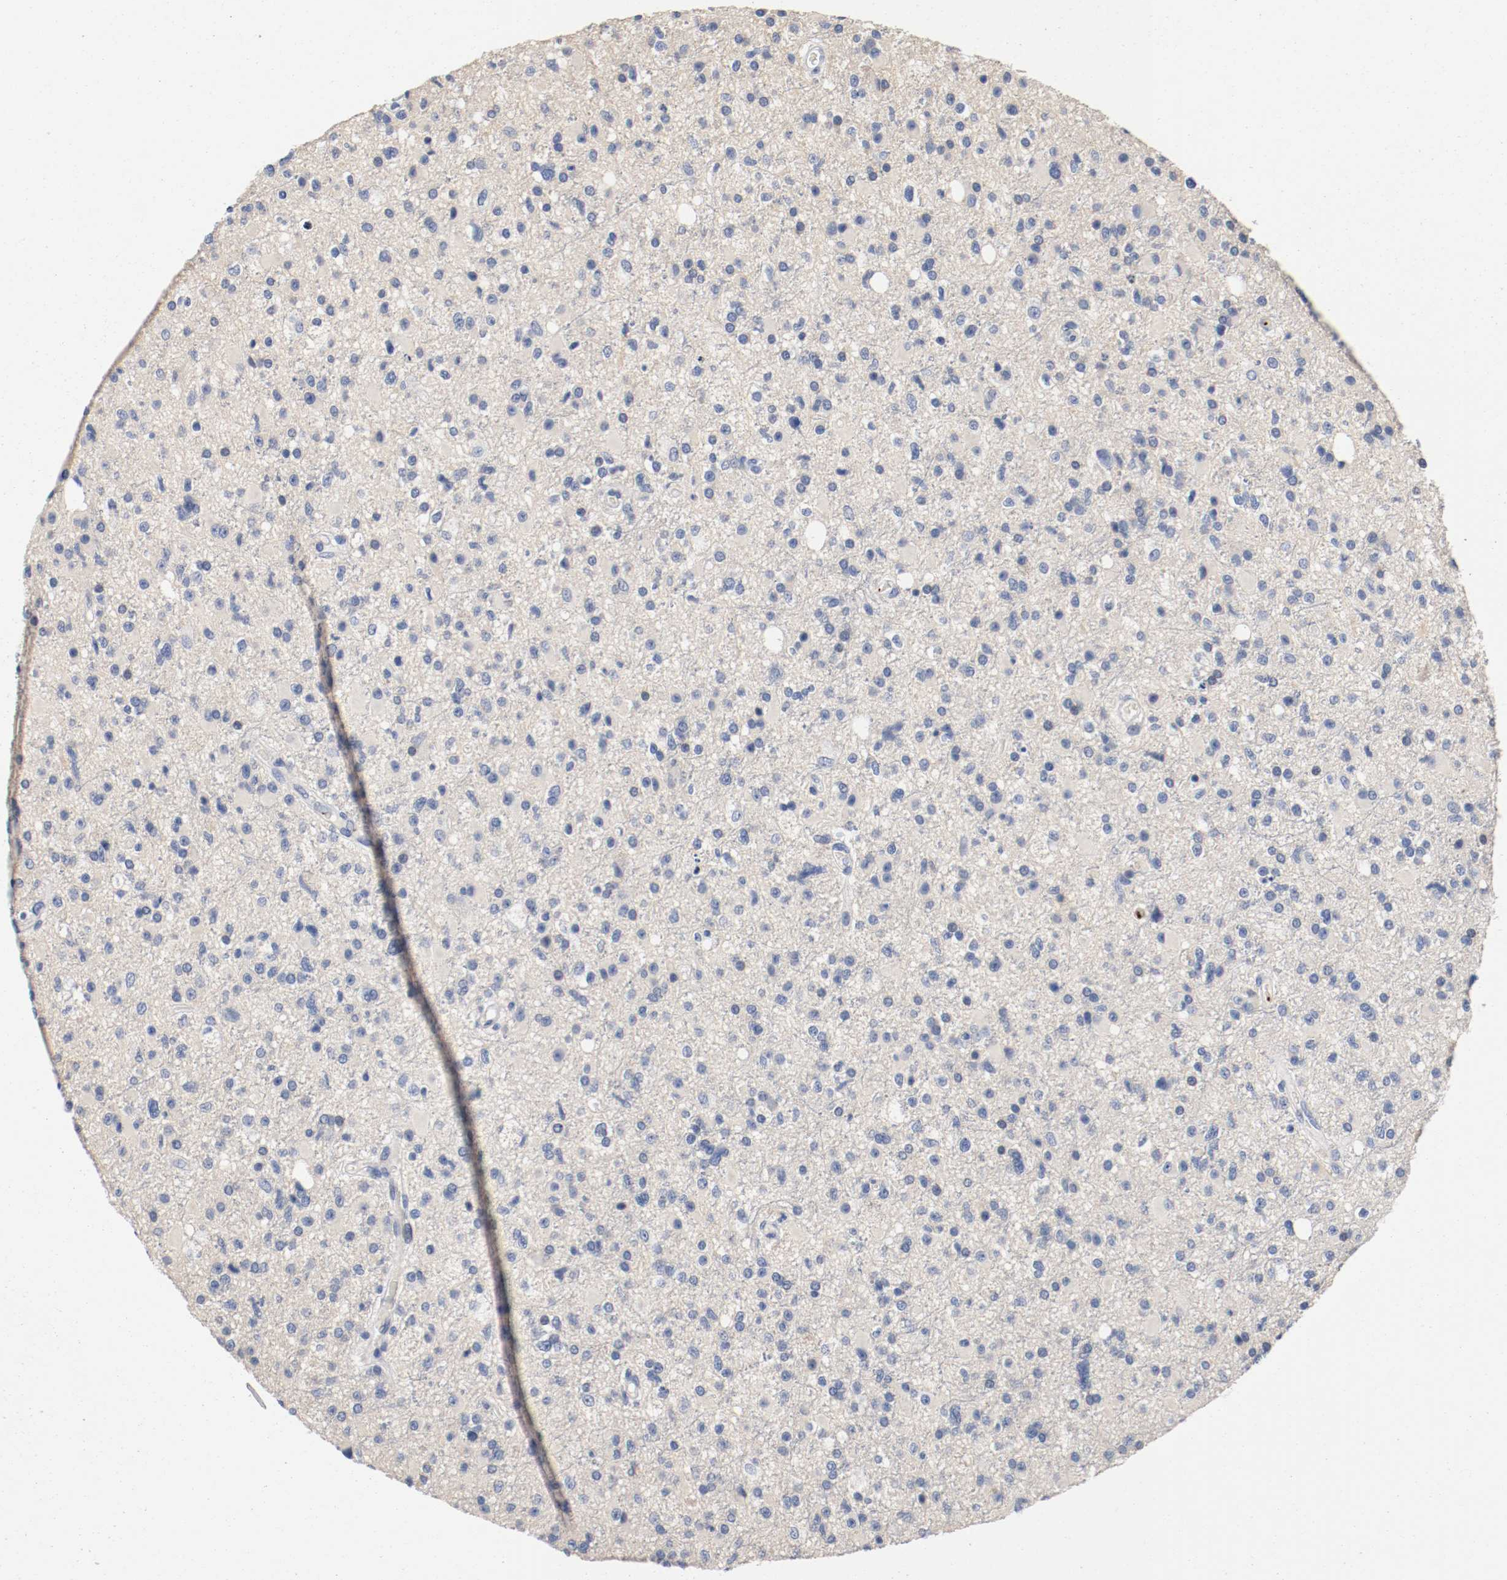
{"staining": {"intensity": "negative", "quantity": "none", "location": "none"}, "tissue": "glioma", "cell_type": "Tumor cells", "image_type": "cancer", "snomed": [{"axis": "morphology", "description": "Glioma, malignant, High grade"}, {"axis": "topography", "description": "Brain"}], "caption": "Protein analysis of glioma exhibits no significant expression in tumor cells.", "gene": "PIM1", "patient": {"sex": "male", "age": 33}}